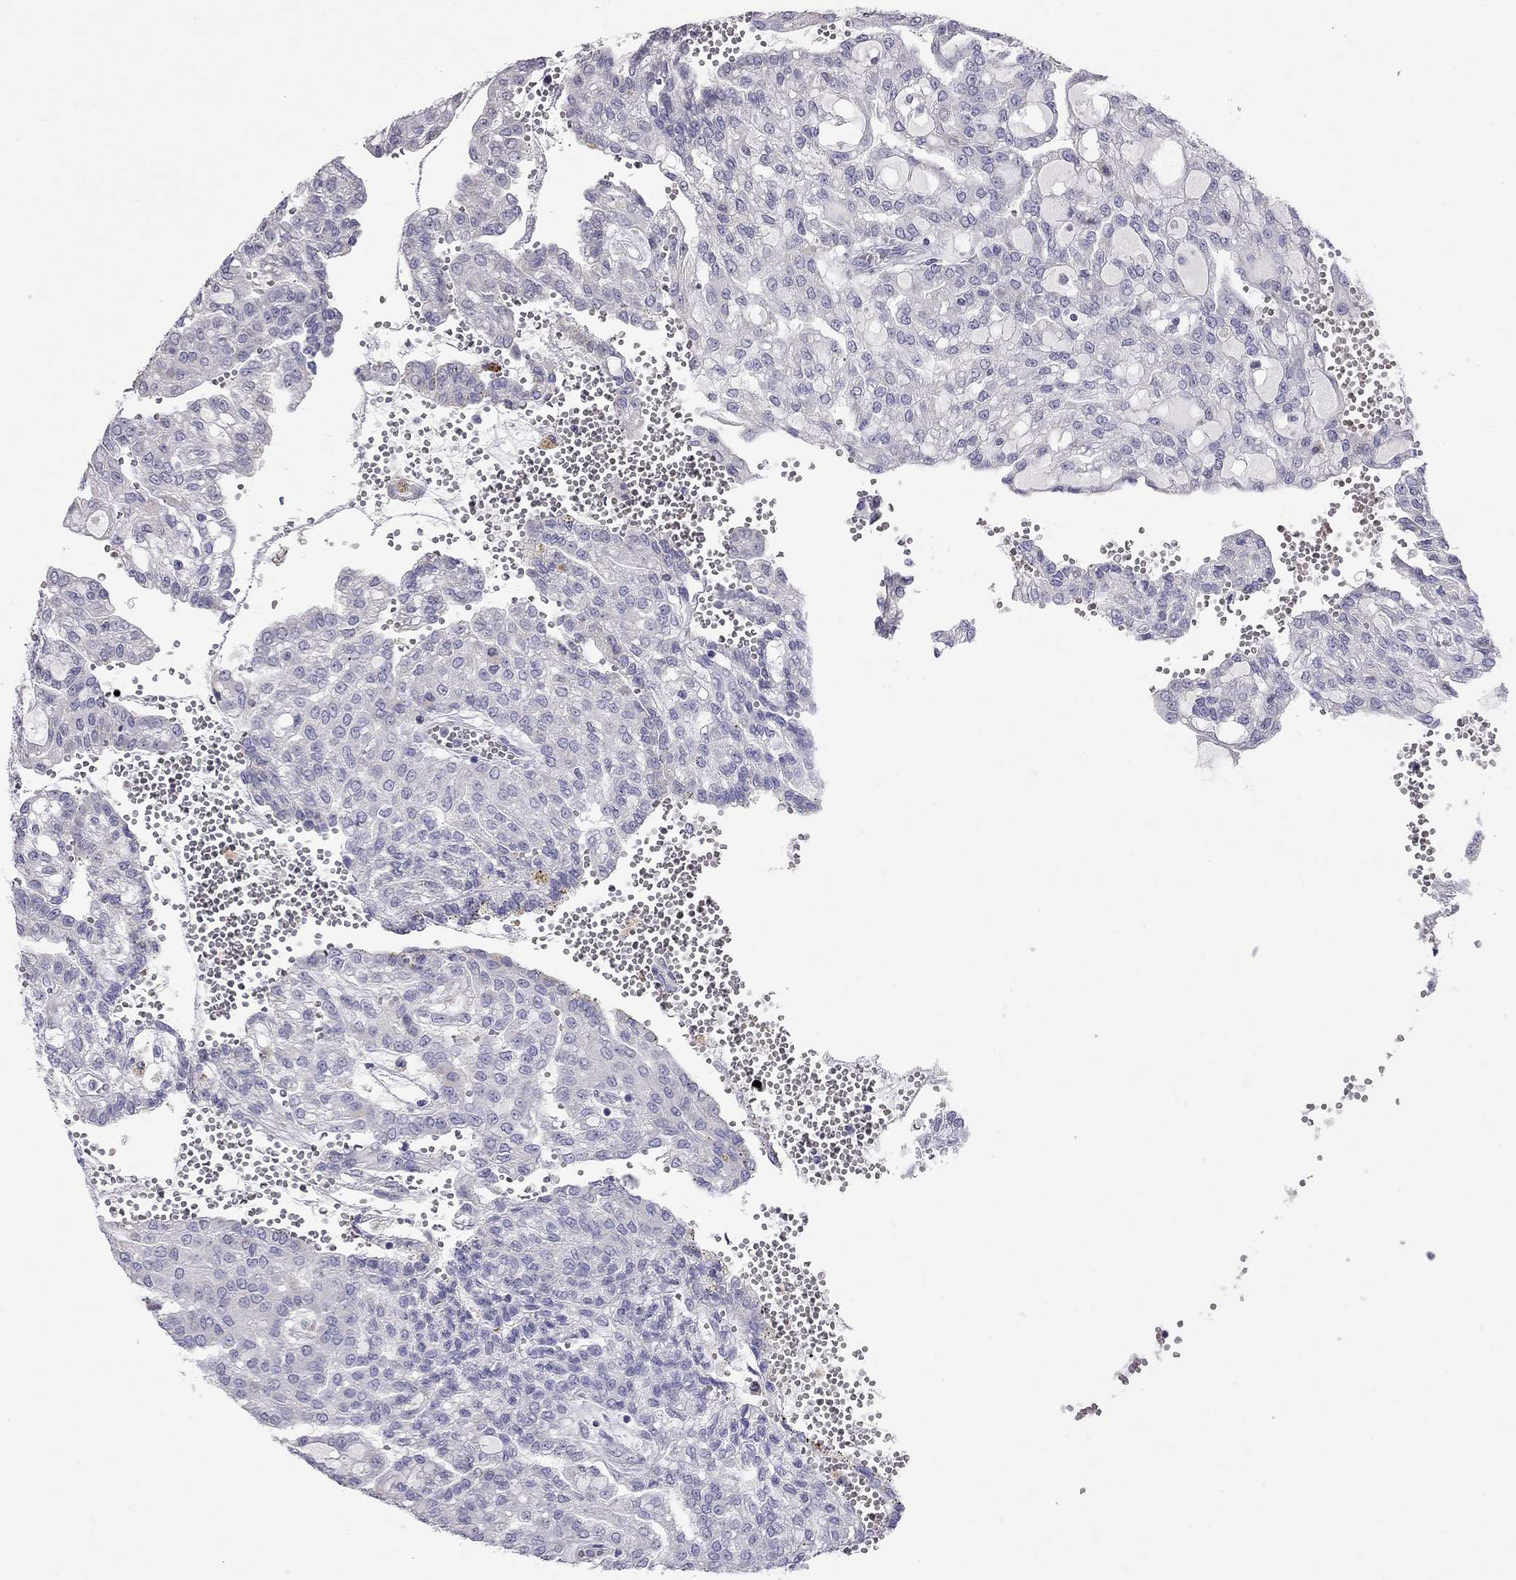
{"staining": {"intensity": "negative", "quantity": "none", "location": "none"}, "tissue": "renal cancer", "cell_type": "Tumor cells", "image_type": "cancer", "snomed": [{"axis": "morphology", "description": "Adenocarcinoma, NOS"}, {"axis": "topography", "description": "Kidney"}], "caption": "The photomicrograph reveals no significant expression in tumor cells of renal cancer (adenocarcinoma).", "gene": "MUC16", "patient": {"sex": "male", "age": 63}}